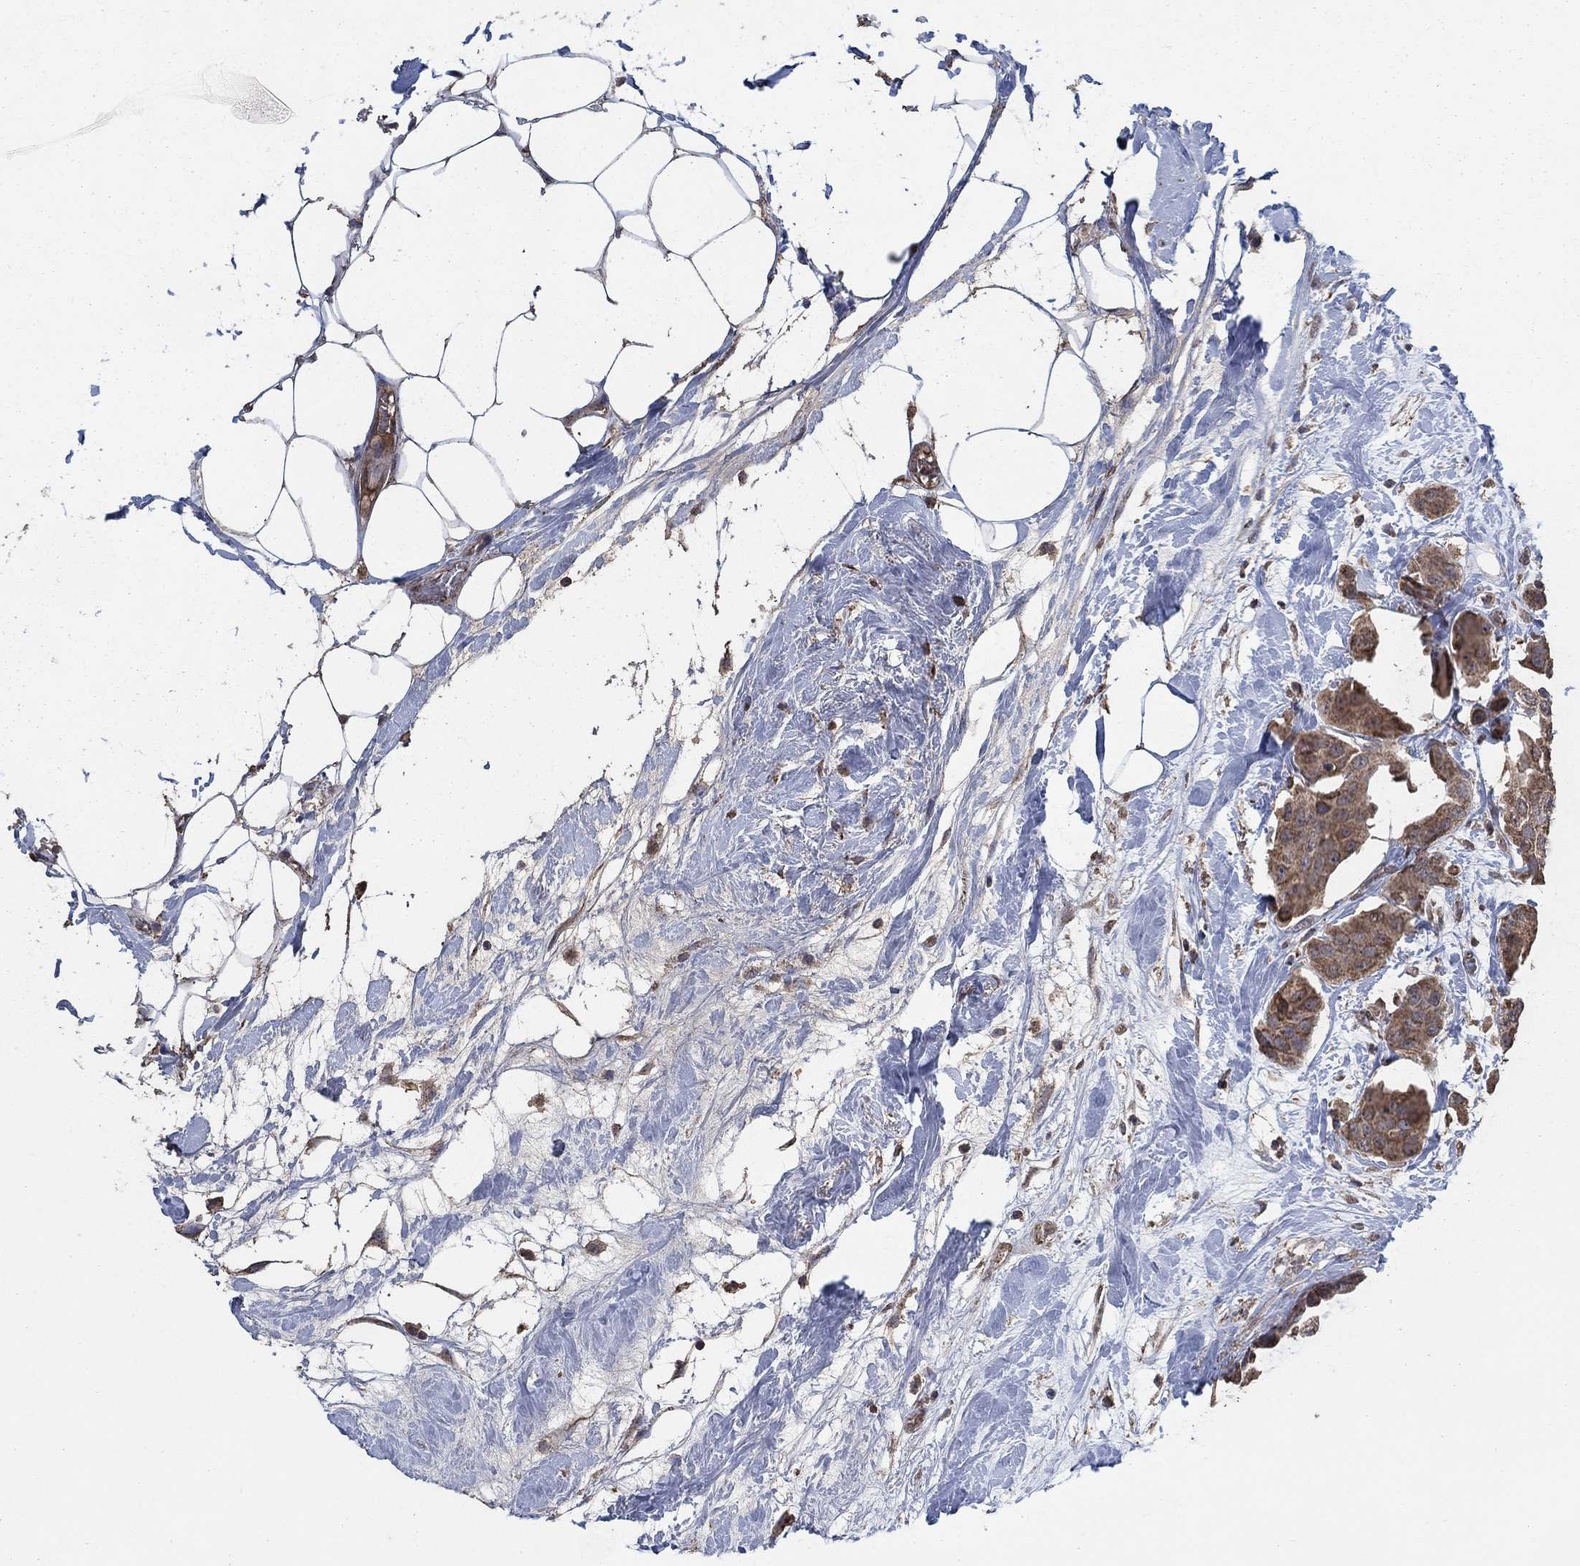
{"staining": {"intensity": "moderate", "quantity": ">75%", "location": "cytoplasmic/membranous"}, "tissue": "breast cancer", "cell_type": "Tumor cells", "image_type": "cancer", "snomed": [{"axis": "morphology", "description": "Duct carcinoma"}, {"axis": "topography", "description": "Breast"}], "caption": "DAB immunohistochemical staining of breast infiltrating ductal carcinoma demonstrates moderate cytoplasmic/membranous protein expression in about >75% of tumor cells. Nuclei are stained in blue.", "gene": "MRPS24", "patient": {"sex": "female", "age": 45}}